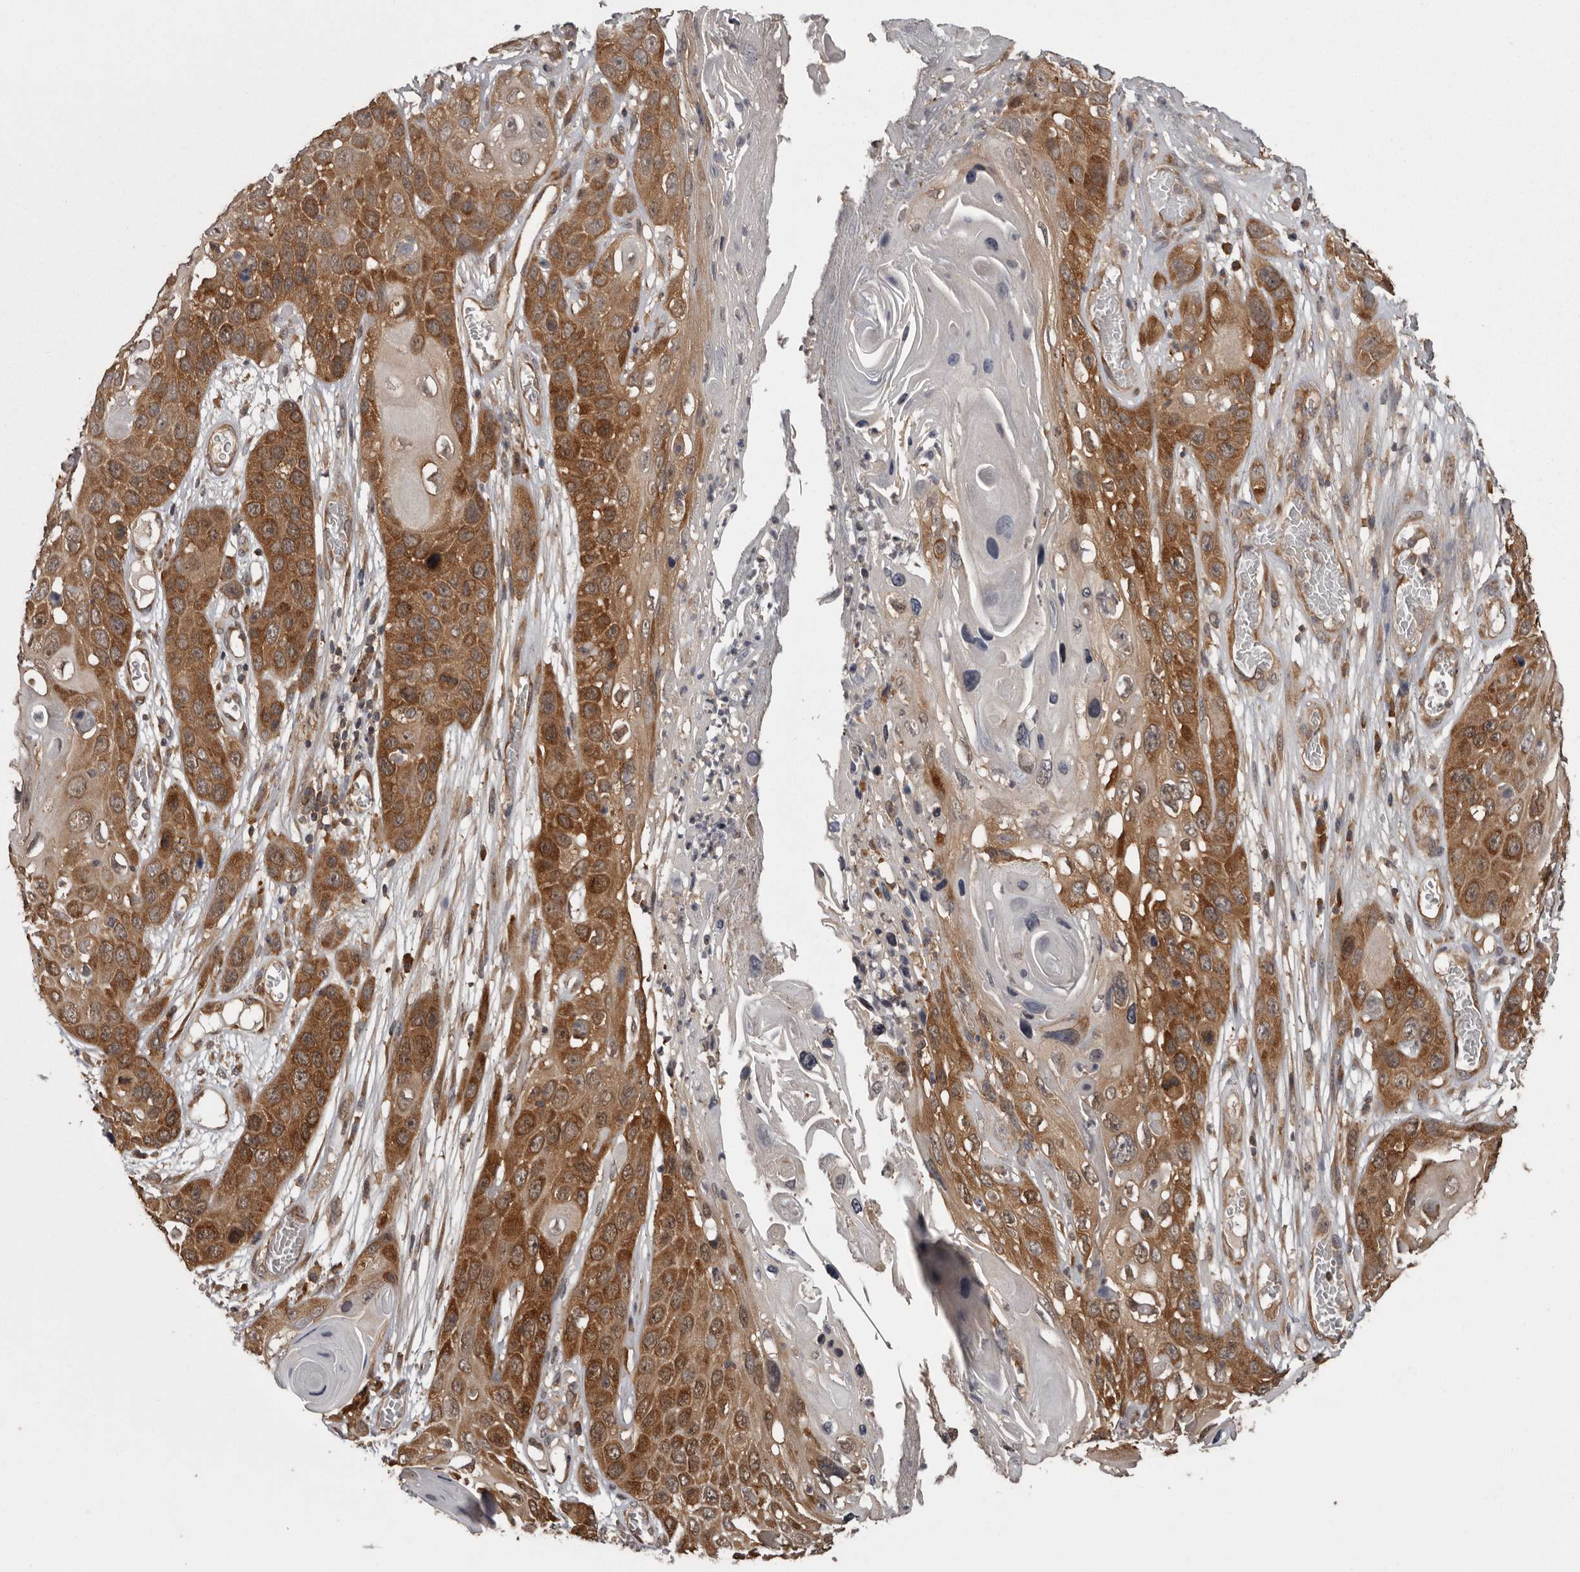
{"staining": {"intensity": "strong", "quantity": ">75%", "location": "cytoplasmic/membranous"}, "tissue": "skin cancer", "cell_type": "Tumor cells", "image_type": "cancer", "snomed": [{"axis": "morphology", "description": "Squamous cell carcinoma, NOS"}, {"axis": "topography", "description": "Skin"}], "caption": "DAB (3,3'-diaminobenzidine) immunohistochemical staining of human skin squamous cell carcinoma demonstrates strong cytoplasmic/membranous protein staining in approximately >75% of tumor cells.", "gene": "DARS1", "patient": {"sex": "male", "age": 55}}